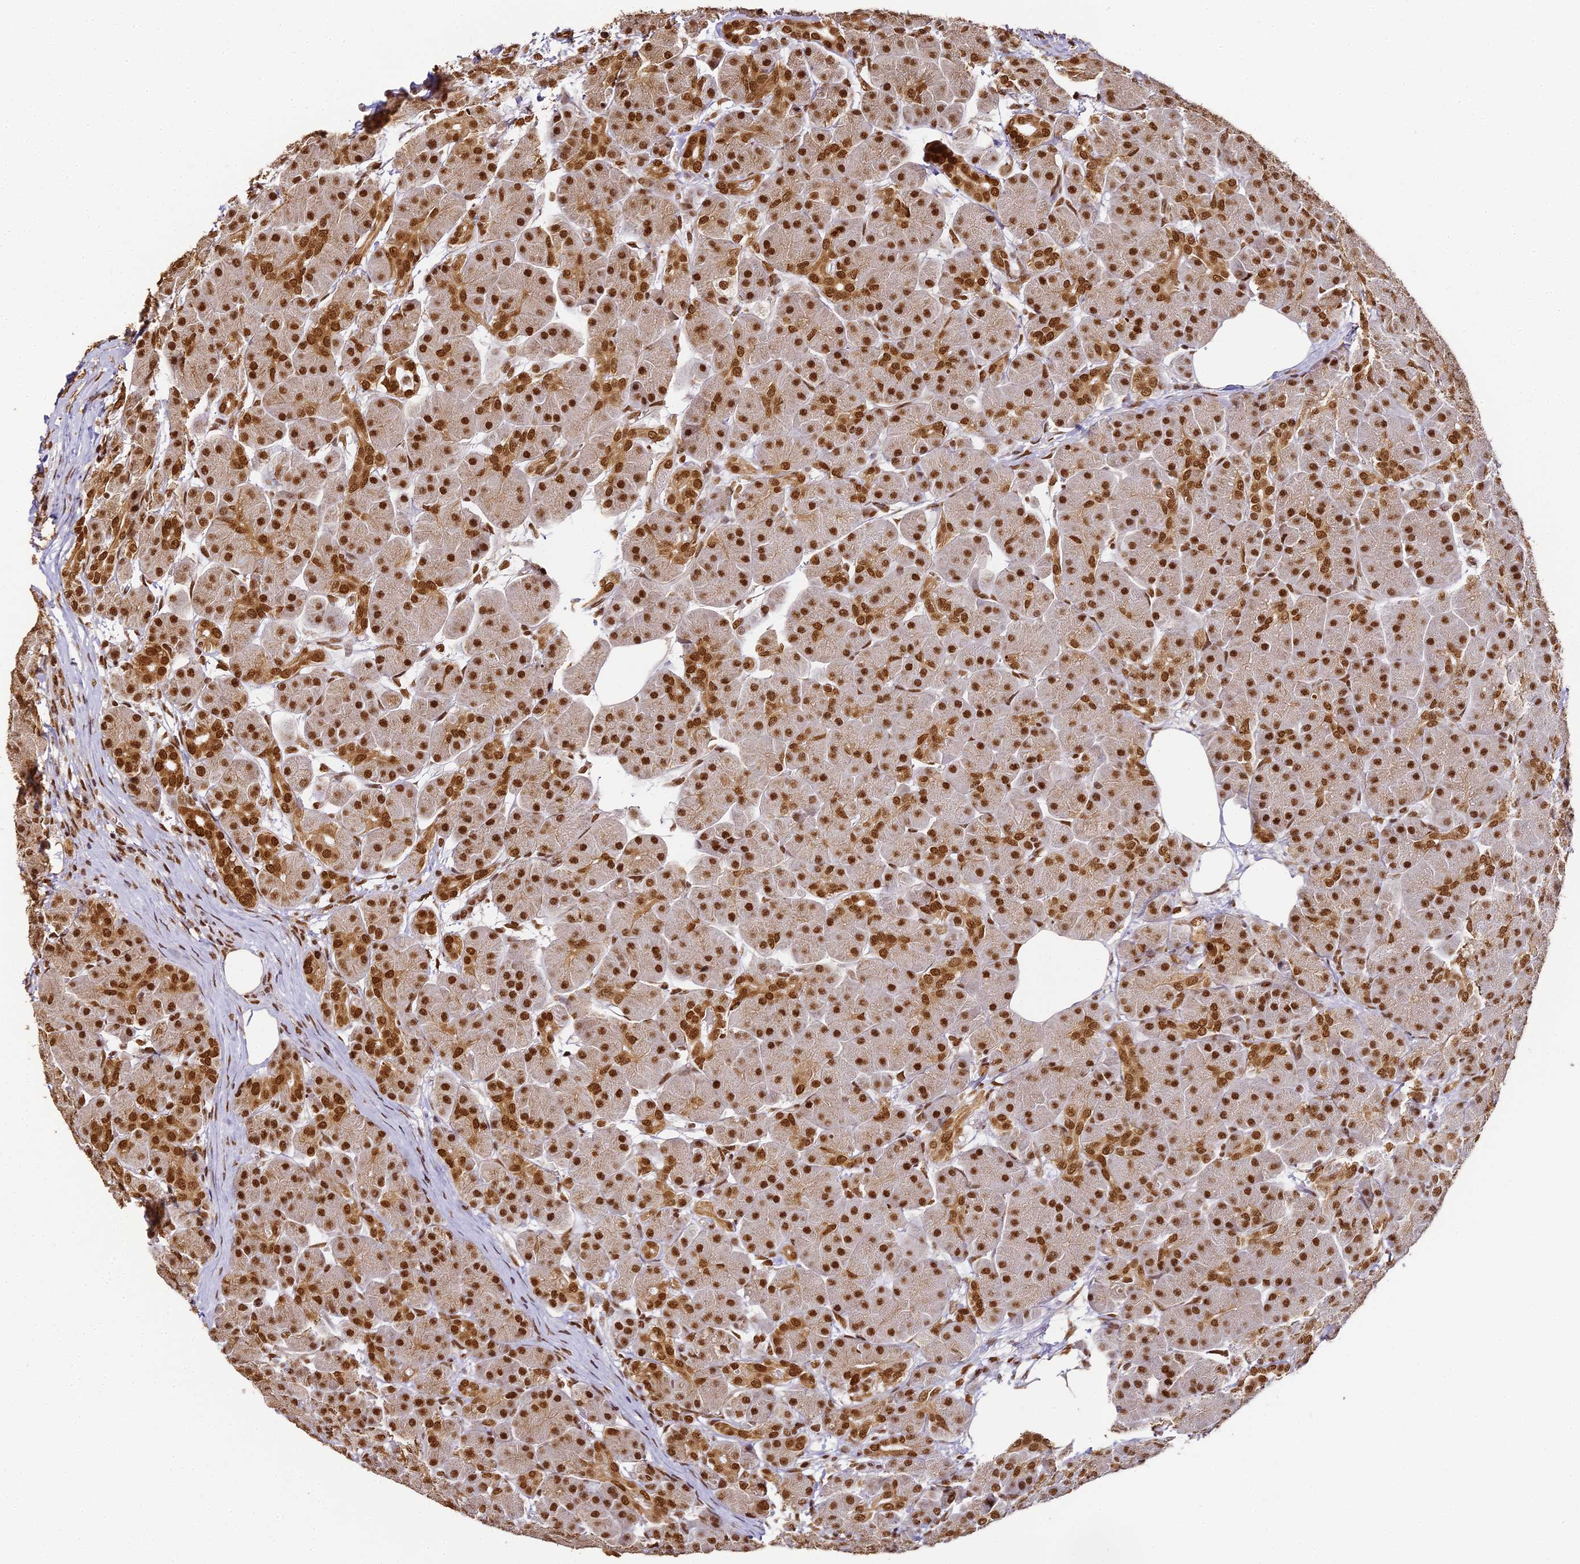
{"staining": {"intensity": "strong", "quantity": ">75%", "location": "nuclear"}, "tissue": "pancreas", "cell_type": "Exocrine glandular cells", "image_type": "normal", "snomed": [{"axis": "morphology", "description": "Normal tissue, NOS"}, {"axis": "topography", "description": "Pancreas"}], "caption": "High-magnification brightfield microscopy of benign pancreas stained with DAB (3,3'-diaminobenzidine) (brown) and counterstained with hematoxylin (blue). exocrine glandular cells exhibit strong nuclear staining is present in approximately>75% of cells.", "gene": "HNRNPA1", "patient": {"sex": "male", "age": 63}}